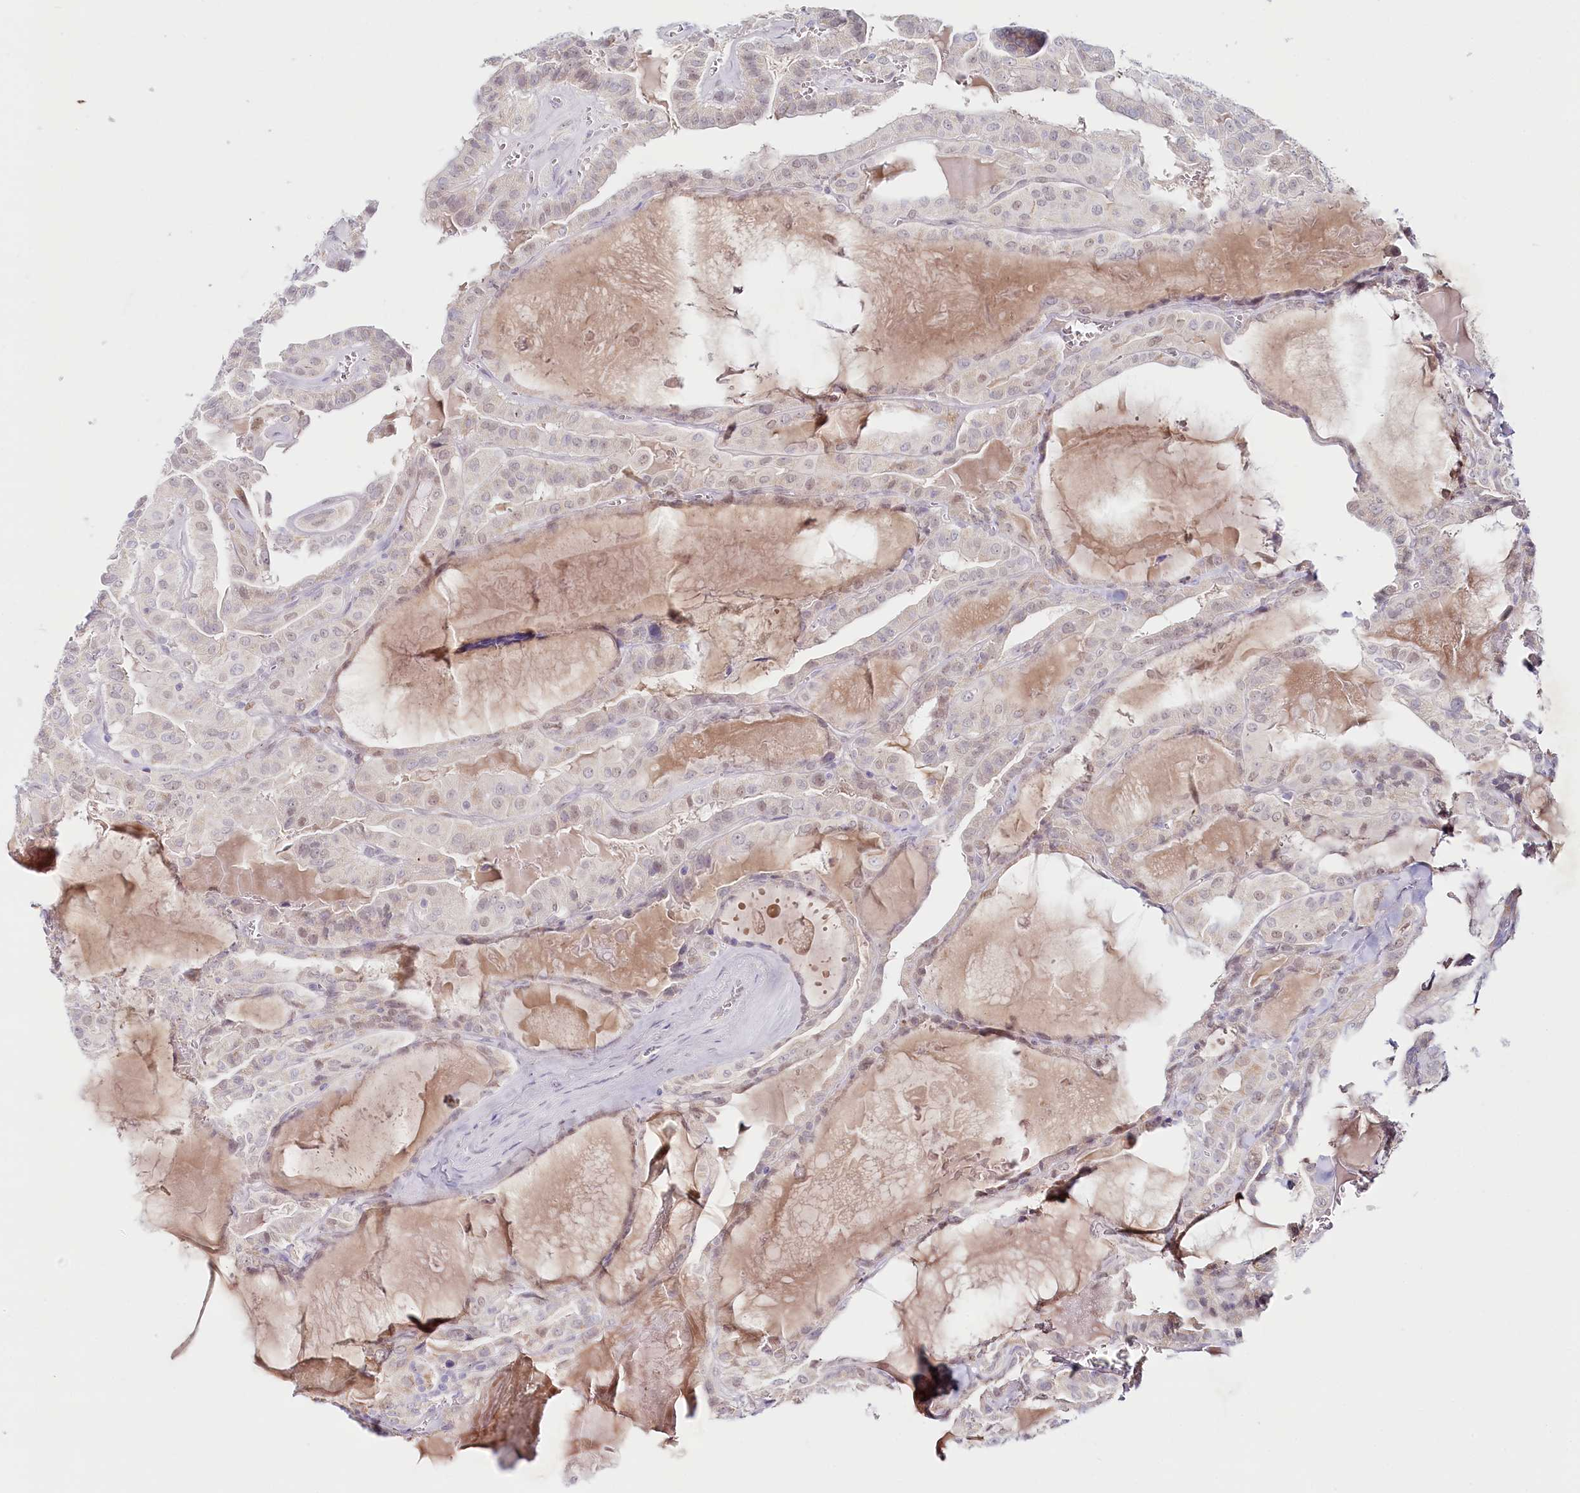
{"staining": {"intensity": "weak", "quantity": "<25%", "location": "nuclear"}, "tissue": "thyroid cancer", "cell_type": "Tumor cells", "image_type": "cancer", "snomed": [{"axis": "morphology", "description": "Papillary adenocarcinoma, NOS"}, {"axis": "topography", "description": "Thyroid gland"}], "caption": "Tumor cells are negative for brown protein staining in thyroid cancer (papillary adenocarcinoma). (Immunohistochemistry (ihc), brightfield microscopy, high magnification).", "gene": "PSAPL1", "patient": {"sex": "male", "age": 52}}